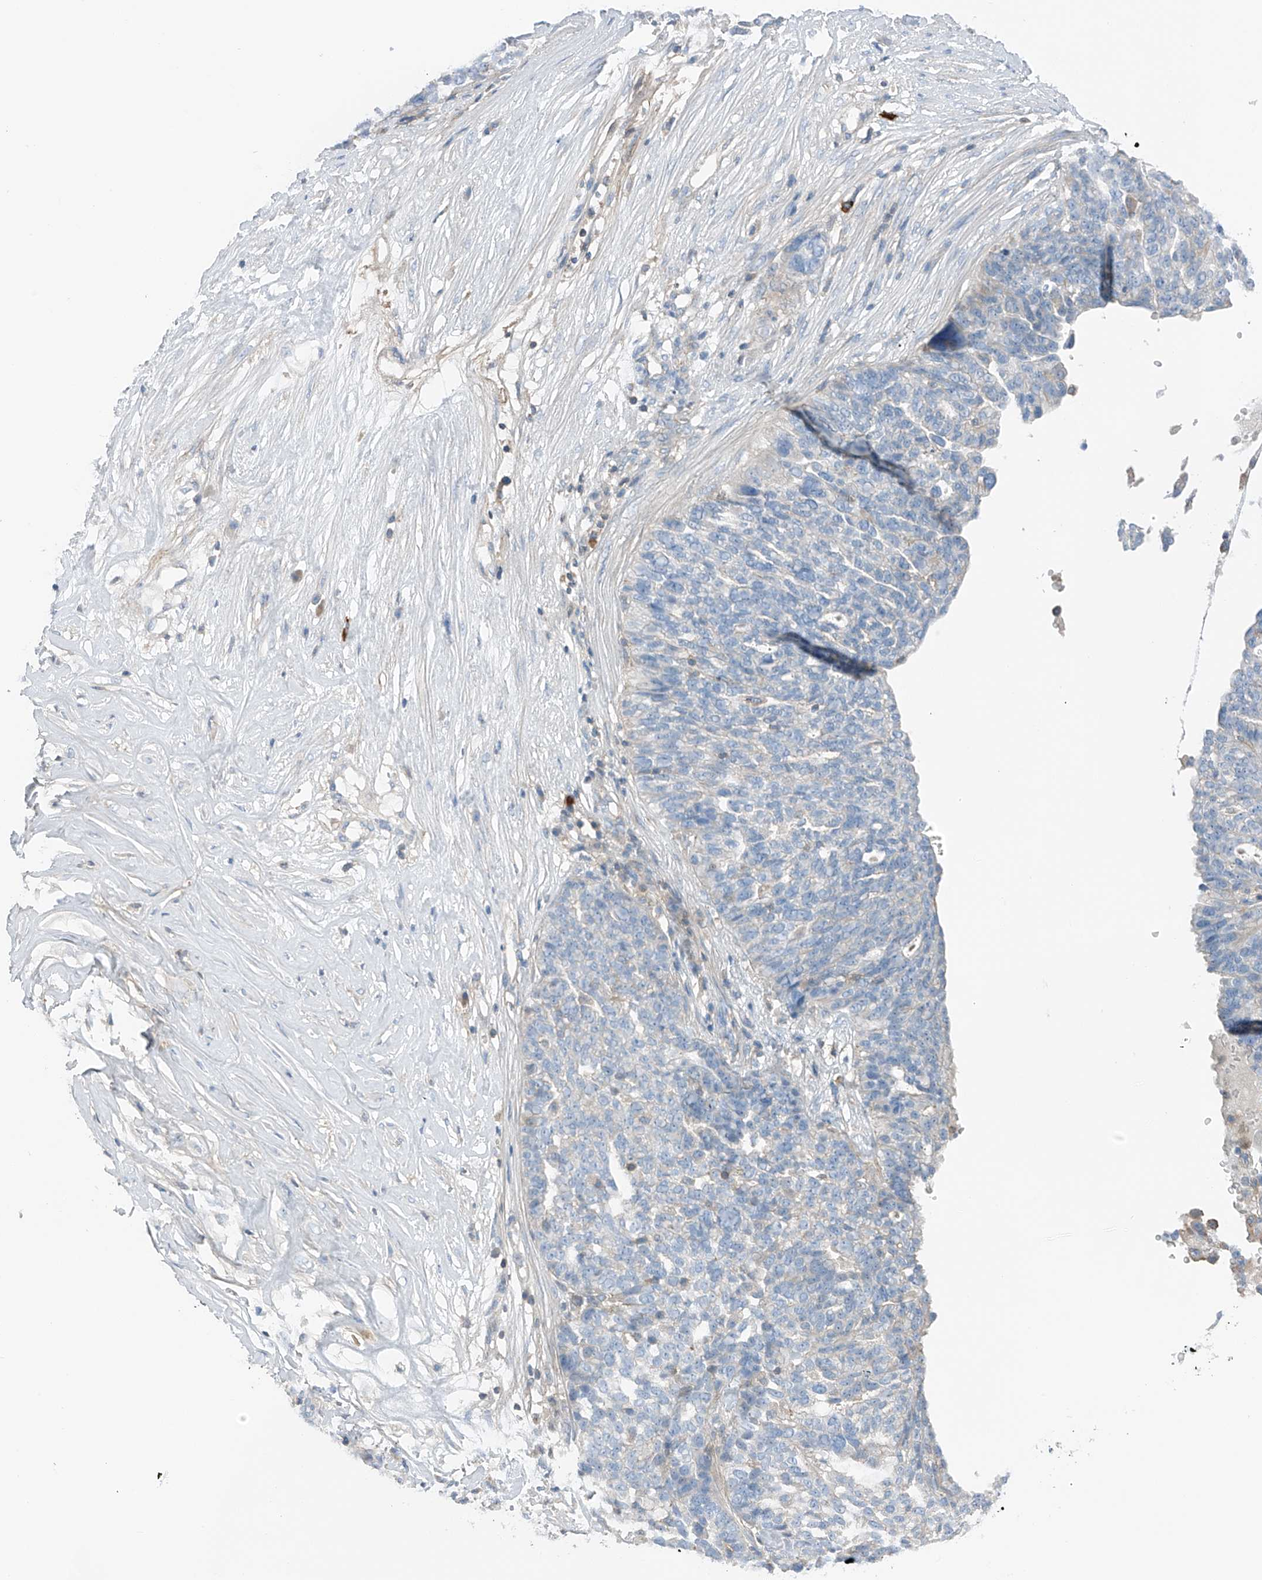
{"staining": {"intensity": "negative", "quantity": "none", "location": "none"}, "tissue": "ovarian cancer", "cell_type": "Tumor cells", "image_type": "cancer", "snomed": [{"axis": "morphology", "description": "Cystadenocarcinoma, serous, NOS"}, {"axis": "topography", "description": "Ovary"}], "caption": "Histopathology image shows no protein positivity in tumor cells of ovarian cancer tissue. The staining was performed using DAB to visualize the protein expression in brown, while the nuclei were stained in blue with hematoxylin (Magnification: 20x).", "gene": "NALCN", "patient": {"sex": "female", "age": 59}}